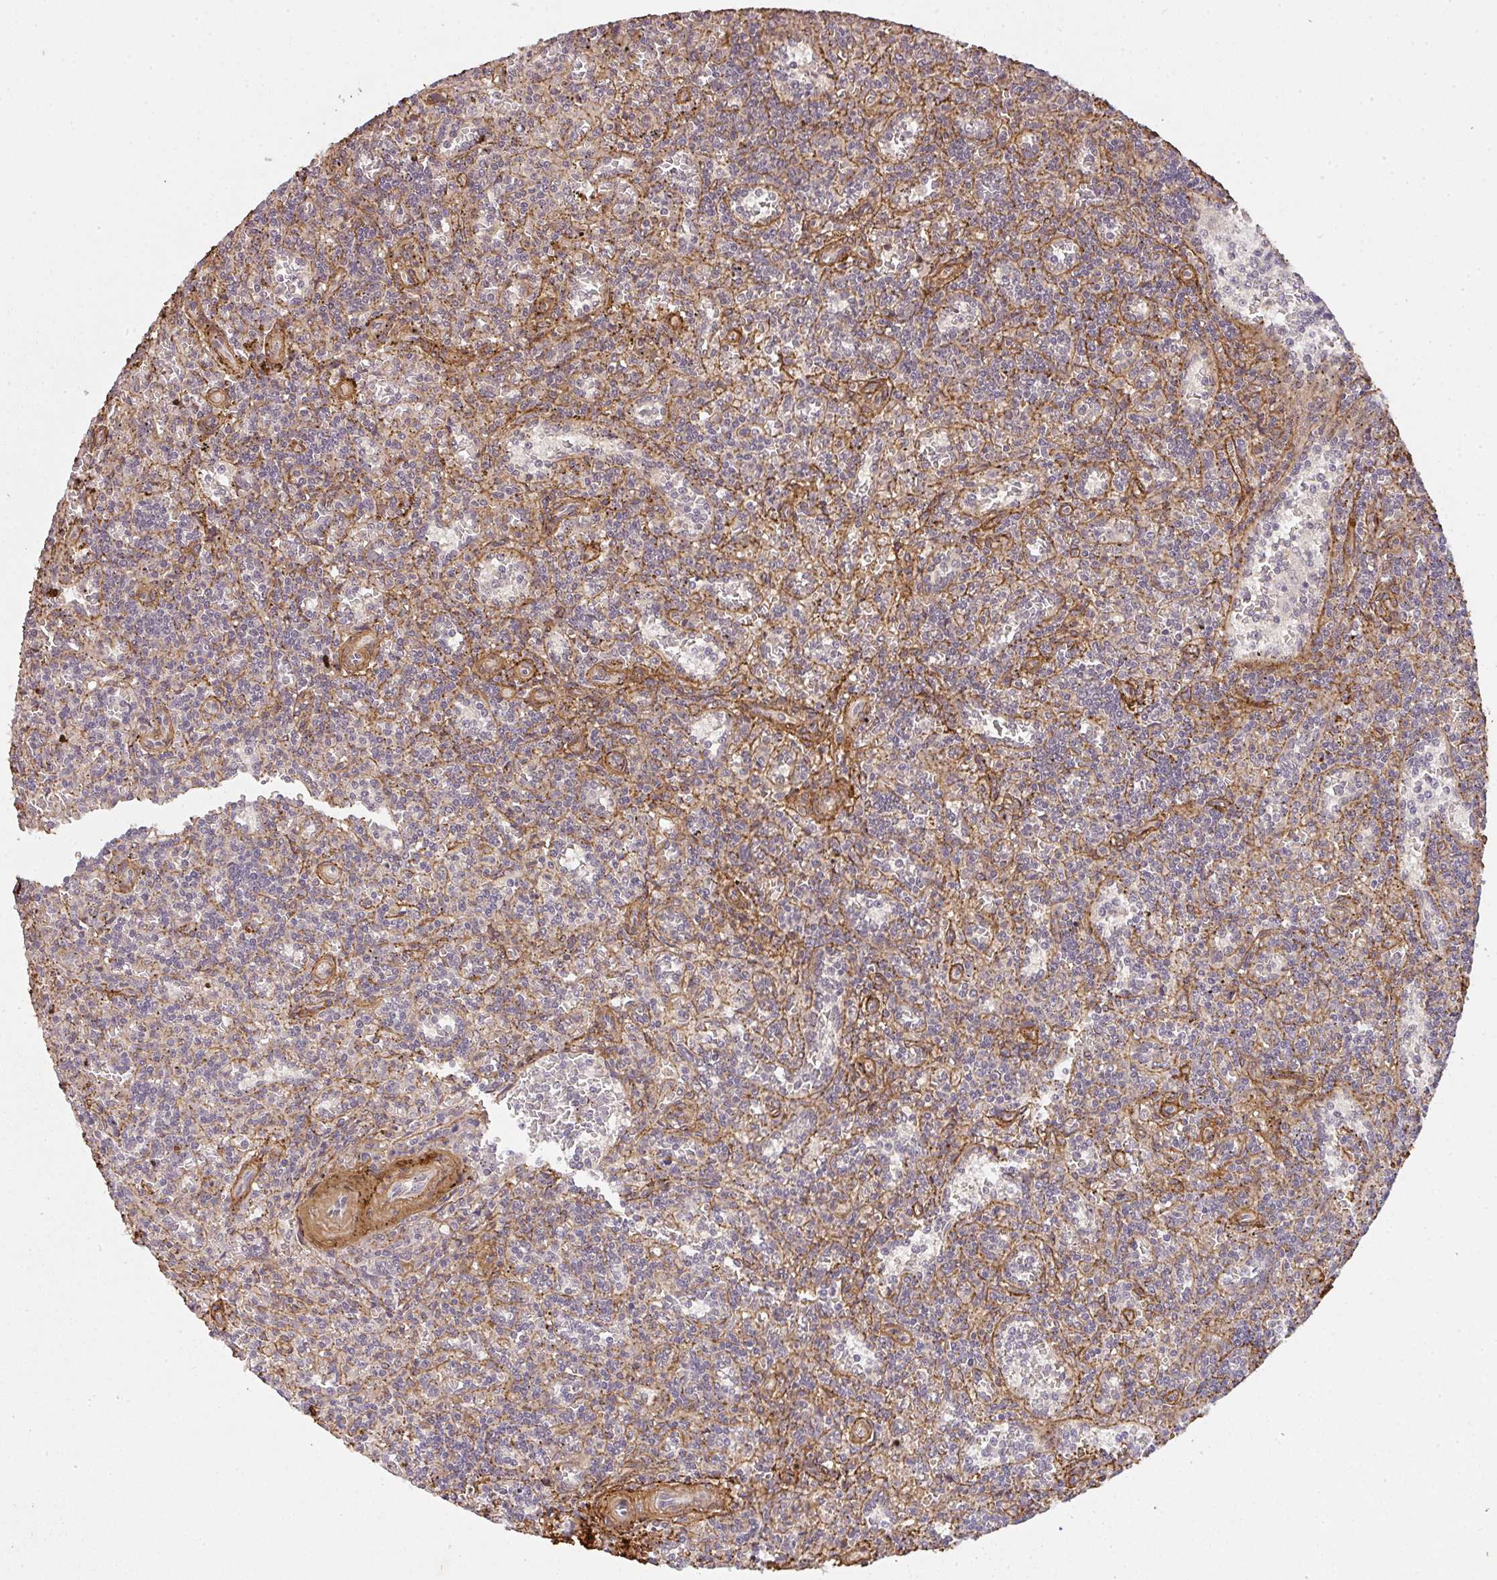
{"staining": {"intensity": "negative", "quantity": "none", "location": "none"}, "tissue": "lymphoma", "cell_type": "Tumor cells", "image_type": "cancer", "snomed": [{"axis": "morphology", "description": "Malignant lymphoma, non-Hodgkin's type, Low grade"}, {"axis": "topography", "description": "Spleen"}], "caption": "The micrograph exhibits no staining of tumor cells in malignant lymphoma, non-Hodgkin's type (low-grade).", "gene": "COL3A1", "patient": {"sex": "male", "age": 73}}